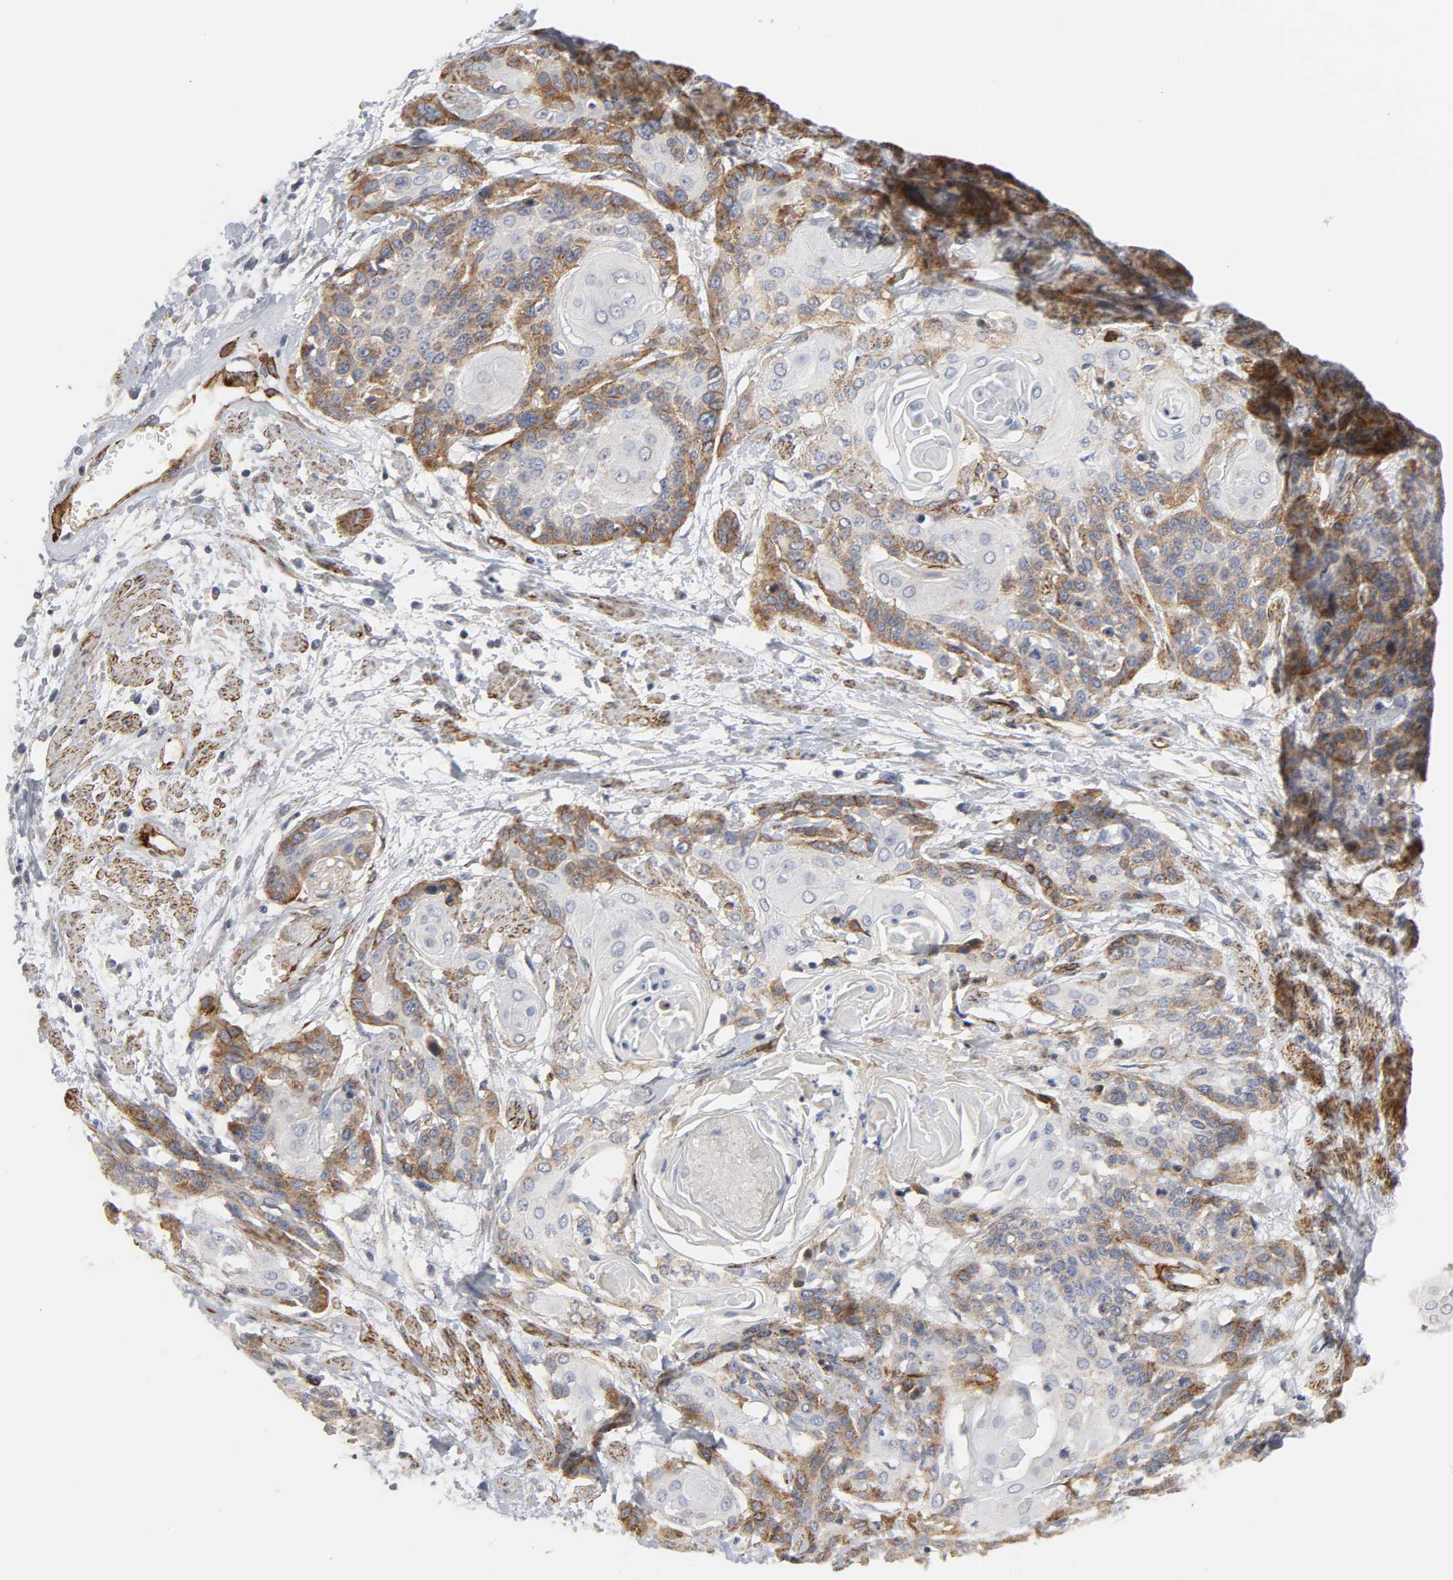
{"staining": {"intensity": "moderate", "quantity": ">75%", "location": "cytoplasmic/membranous"}, "tissue": "cervical cancer", "cell_type": "Tumor cells", "image_type": "cancer", "snomed": [{"axis": "morphology", "description": "Squamous cell carcinoma, NOS"}, {"axis": "topography", "description": "Cervix"}], "caption": "Cervical squamous cell carcinoma tissue displays moderate cytoplasmic/membranous staining in about >75% of tumor cells, visualized by immunohistochemistry.", "gene": "GNG2", "patient": {"sex": "female", "age": 57}}